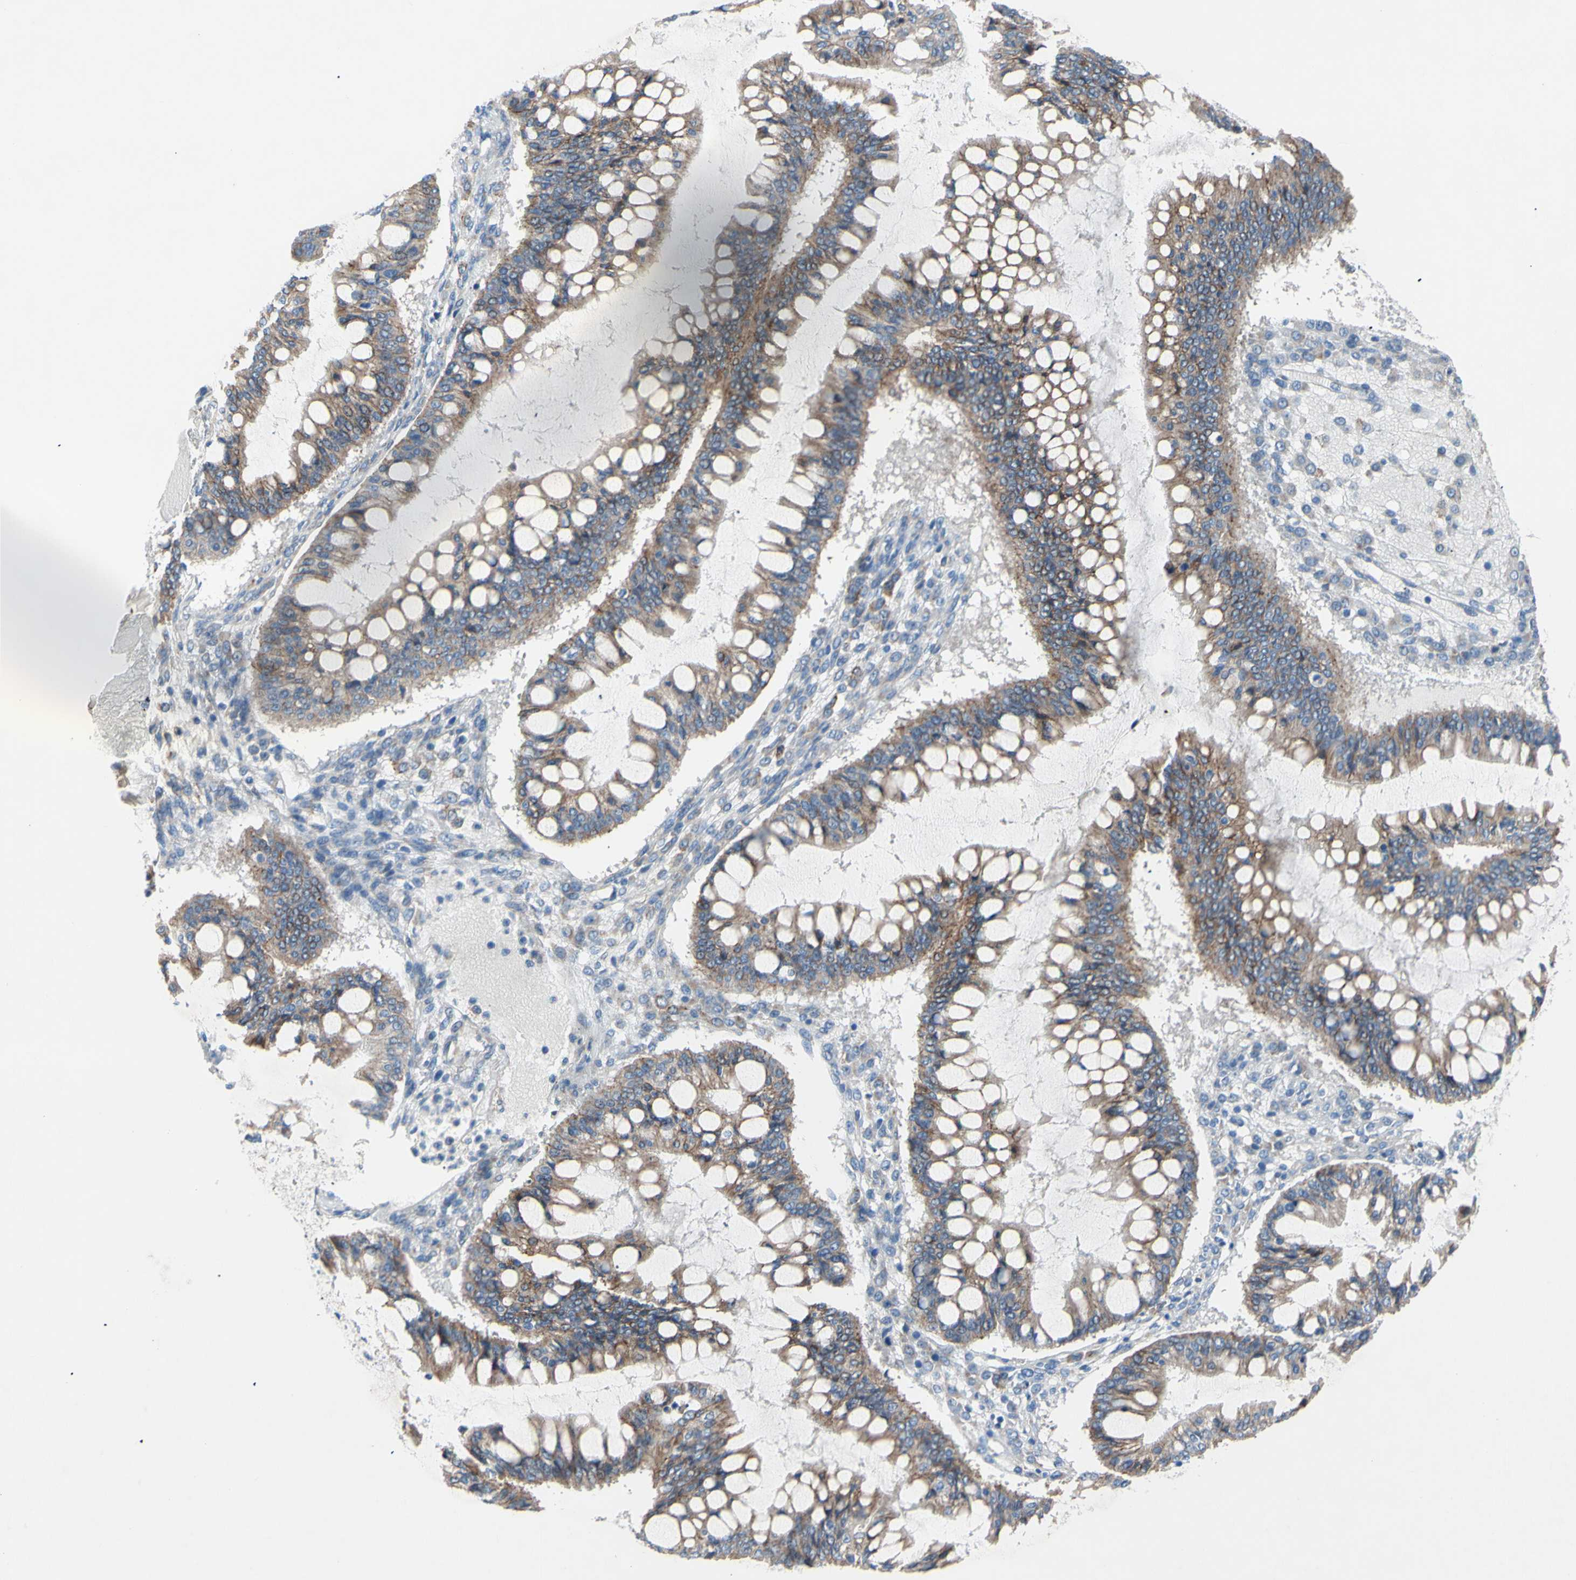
{"staining": {"intensity": "moderate", "quantity": ">75%", "location": "cytoplasmic/membranous"}, "tissue": "ovarian cancer", "cell_type": "Tumor cells", "image_type": "cancer", "snomed": [{"axis": "morphology", "description": "Cystadenocarcinoma, mucinous, NOS"}, {"axis": "topography", "description": "Ovary"}], "caption": "This is an image of immunohistochemistry (IHC) staining of mucinous cystadenocarcinoma (ovarian), which shows moderate expression in the cytoplasmic/membranous of tumor cells.", "gene": "TMIGD2", "patient": {"sex": "female", "age": 73}}